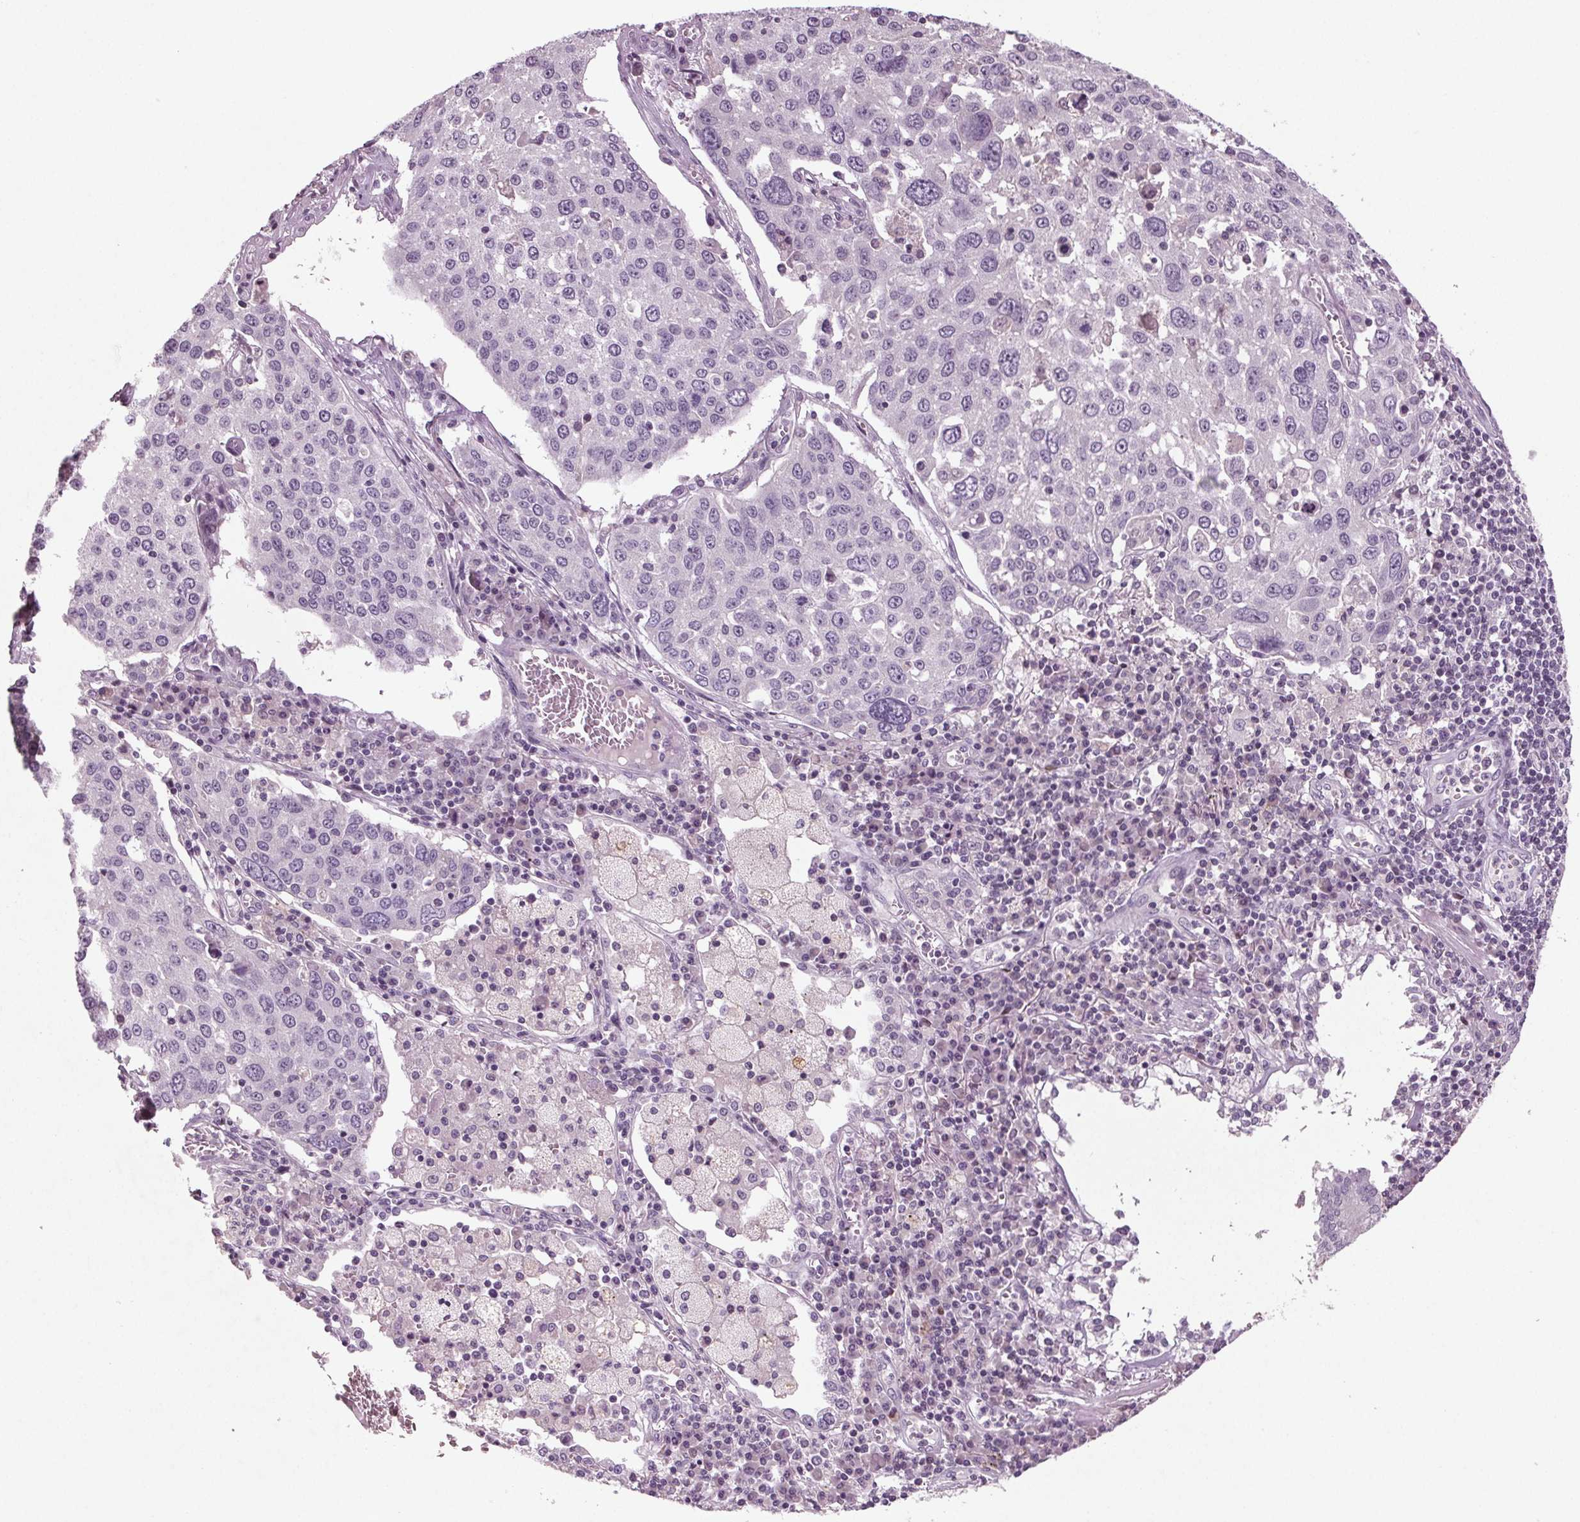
{"staining": {"intensity": "negative", "quantity": "none", "location": "none"}, "tissue": "lung cancer", "cell_type": "Tumor cells", "image_type": "cancer", "snomed": [{"axis": "morphology", "description": "Squamous cell carcinoma, NOS"}, {"axis": "topography", "description": "Lung"}], "caption": "High power microscopy micrograph of an IHC photomicrograph of lung cancer (squamous cell carcinoma), revealing no significant expression in tumor cells.", "gene": "BHLHE22", "patient": {"sex": "male", "age": 65}}